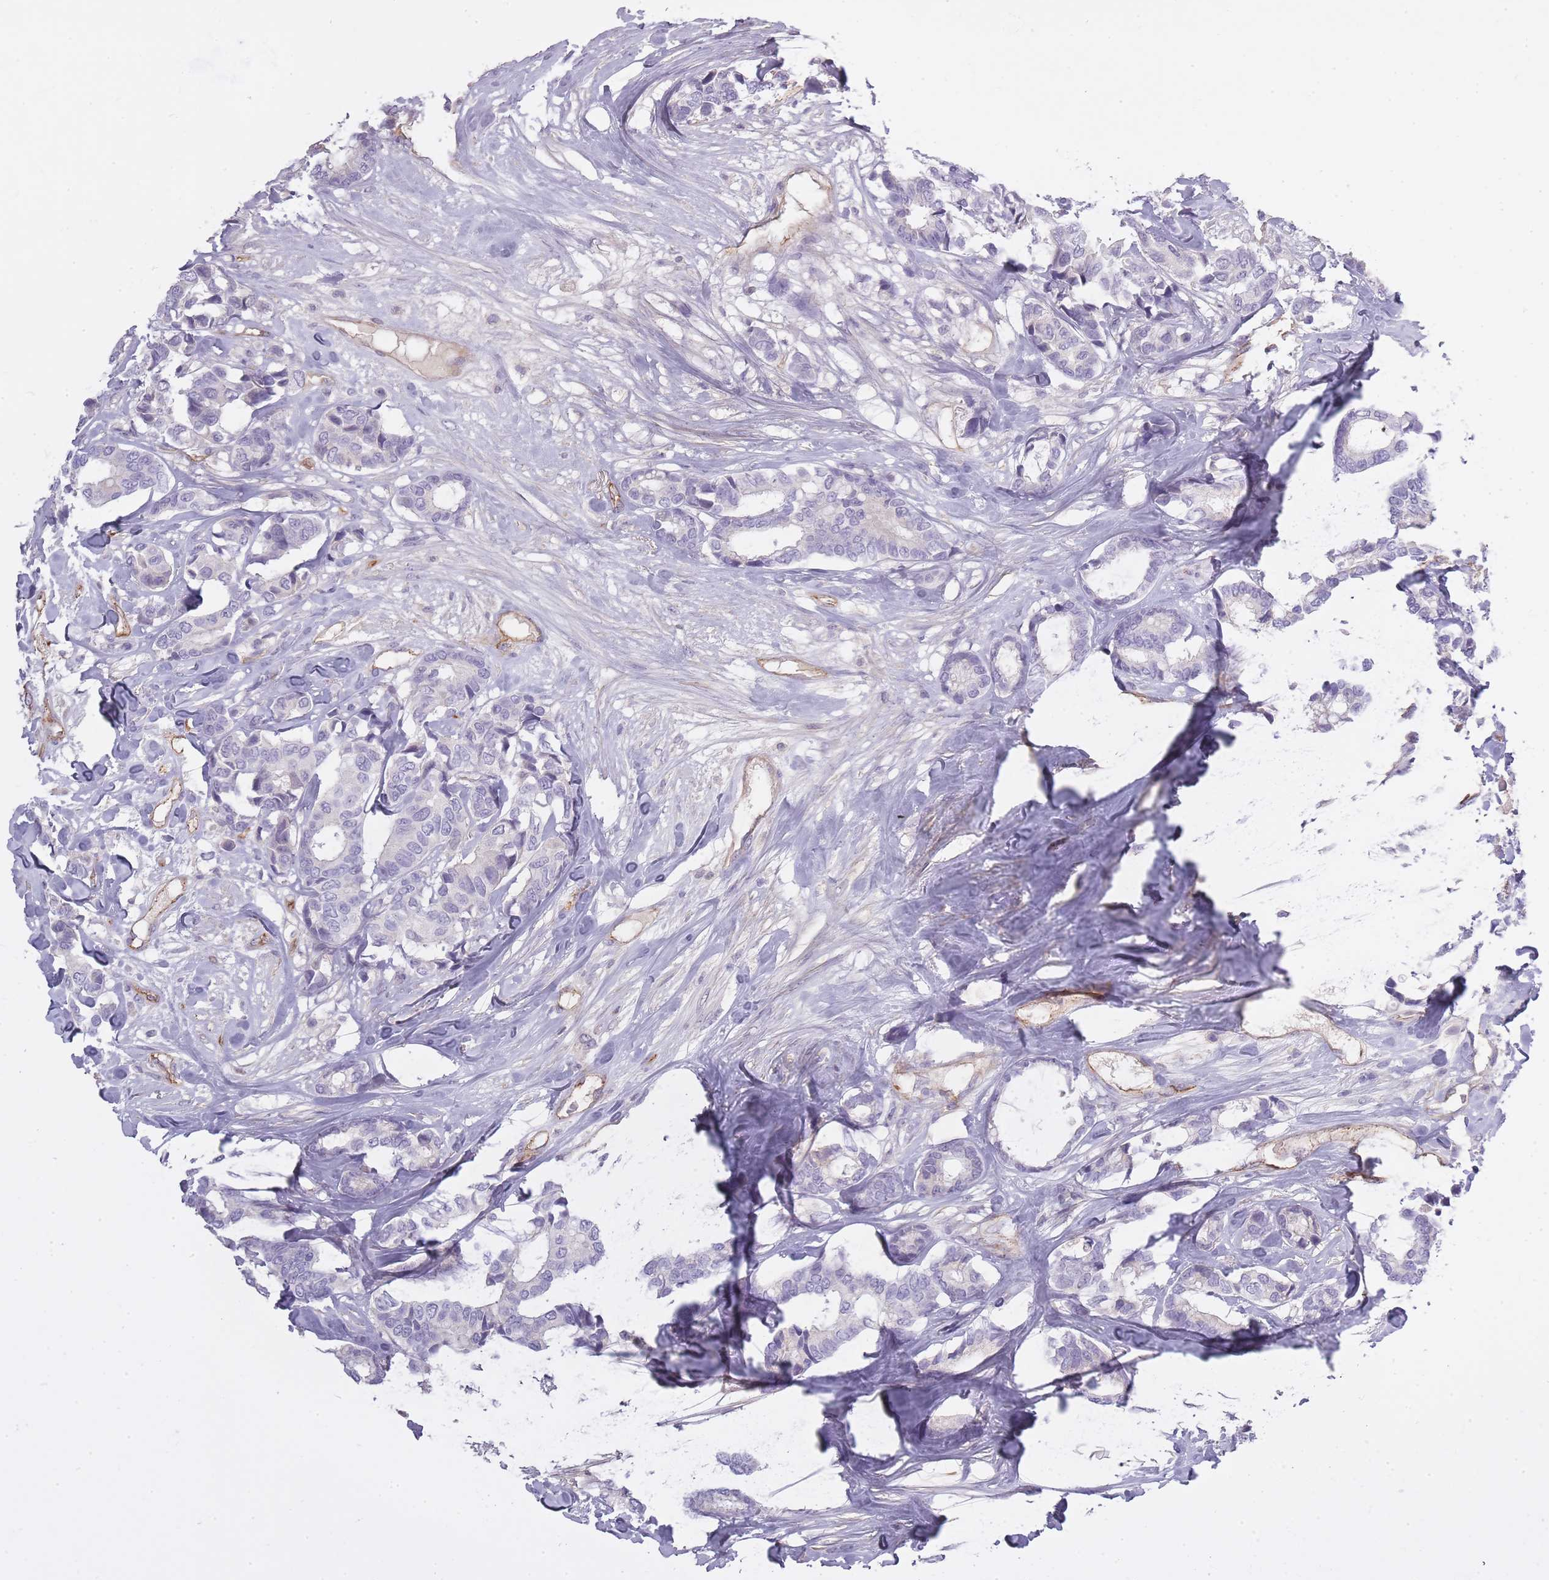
{"staining": {"intensity": "negative", "quantity": "none", "location": "none"}, "tissue": "breast cancer", "cell_type": "Tumor cells", "image_type": "cancer", "snomed": [{"axis": "morphology", "description": "Normal tissue, NOS"}, {"axis": "morphology", "description": "Duct carcinoma"}, {"axis": "topography", "description": "Breast"}], "caption": "Image shows no significant protein positivity in tumor cells of breast cancer (intraductal carcinoma). (DAB immunohistochemistry visualized using brightfield microscopy, high magnification).", "gene": "SLC8A2", "patient": {"sex": "female", "age": 87}}